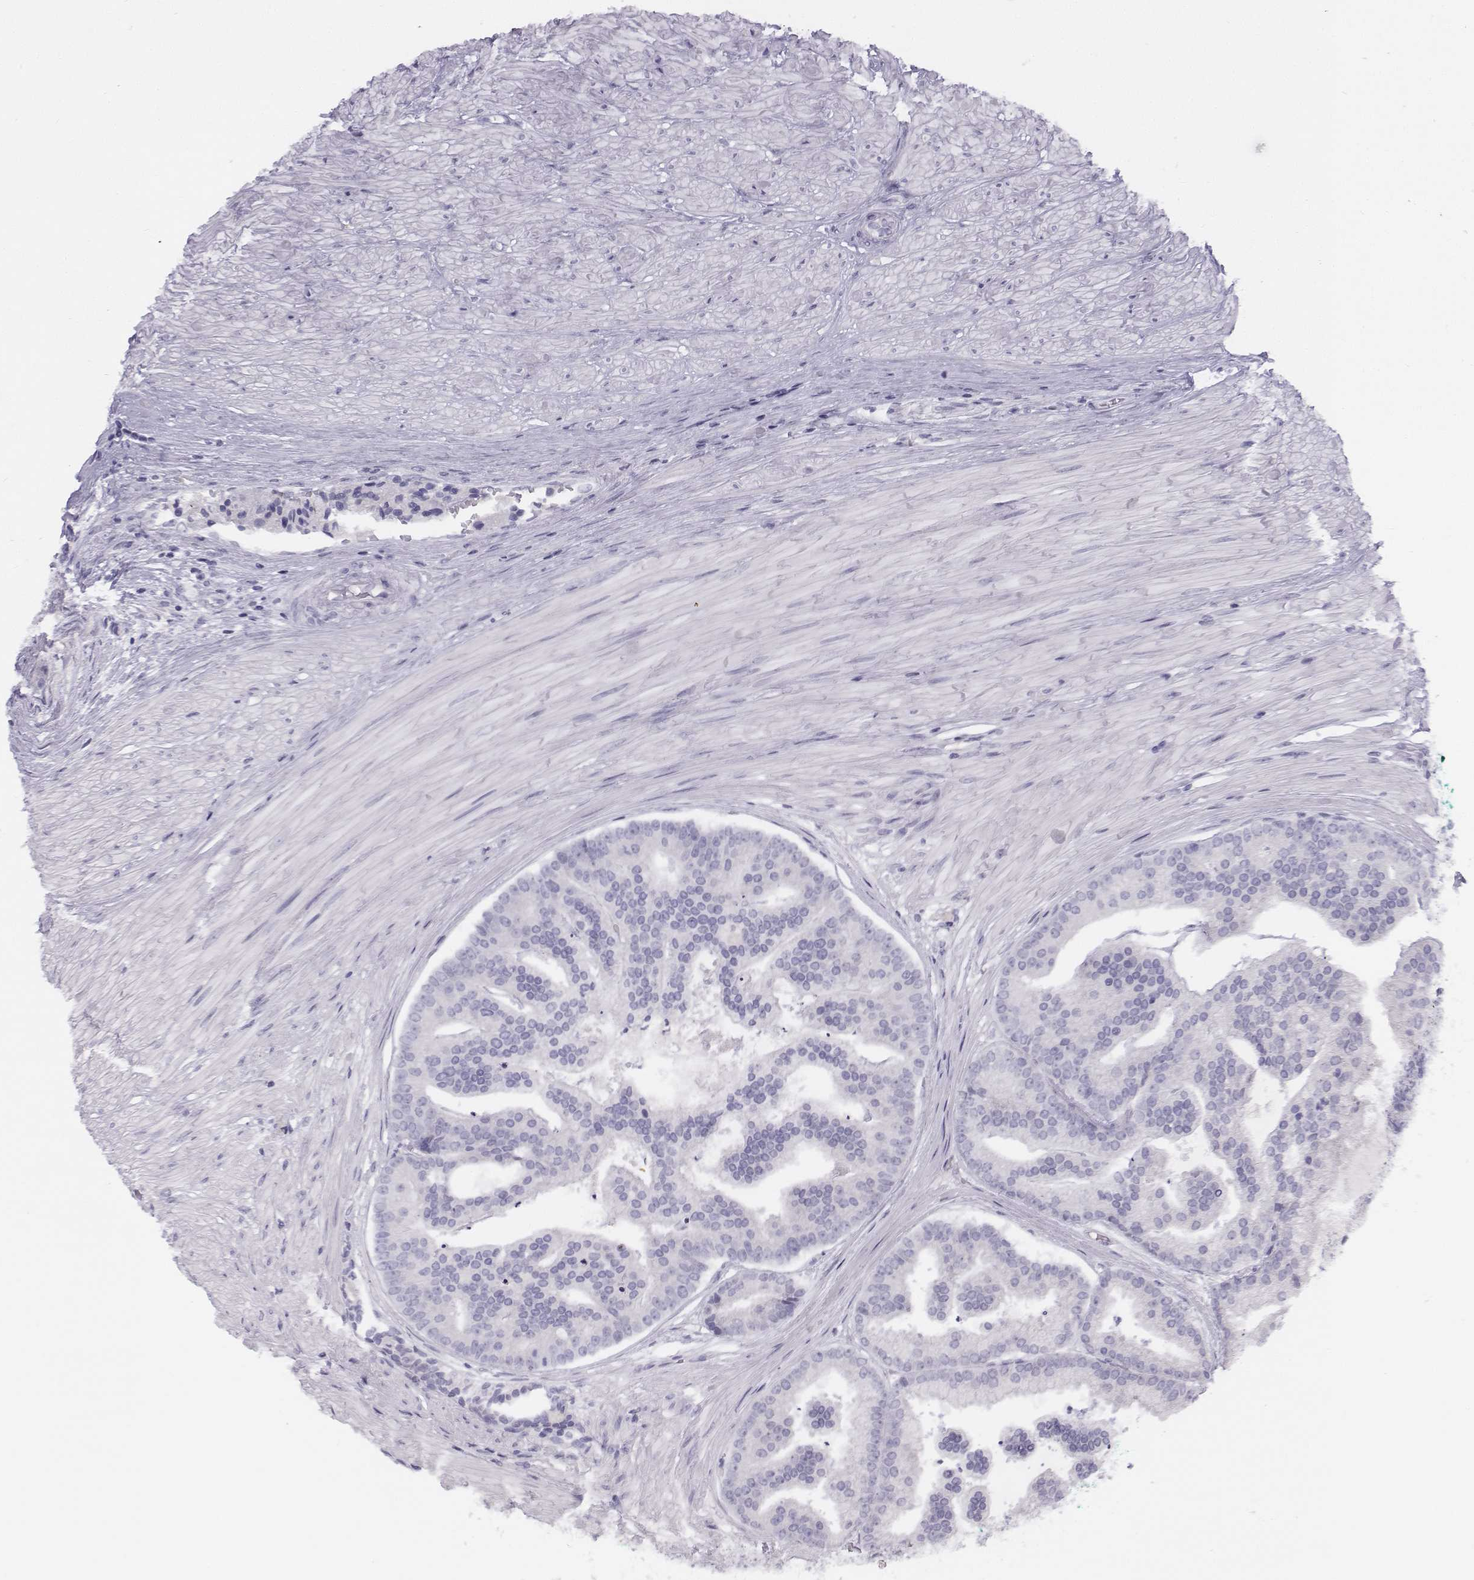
{"staining": {"intensity": "negative", "quantity": "none", "location": "none"}, "tissue": "prostate cancer", "cell_type": "Tumor cells", "image_type": "cancer", "snomed": [{"axis": "morphology", "description": "Adenocarcinoma, NOS"}, {"axis": "topography", "description": "Prostate and seminal vesicle, NOS"}, {"axis": "topography", "description": "Prostate"}], "caption": "Human adenocarcinoma (prostate) stained for a protein using IHC displays no expression in tumor cells.", "gene": "PENK", "patient": {"sex": "male", "age": 44}}